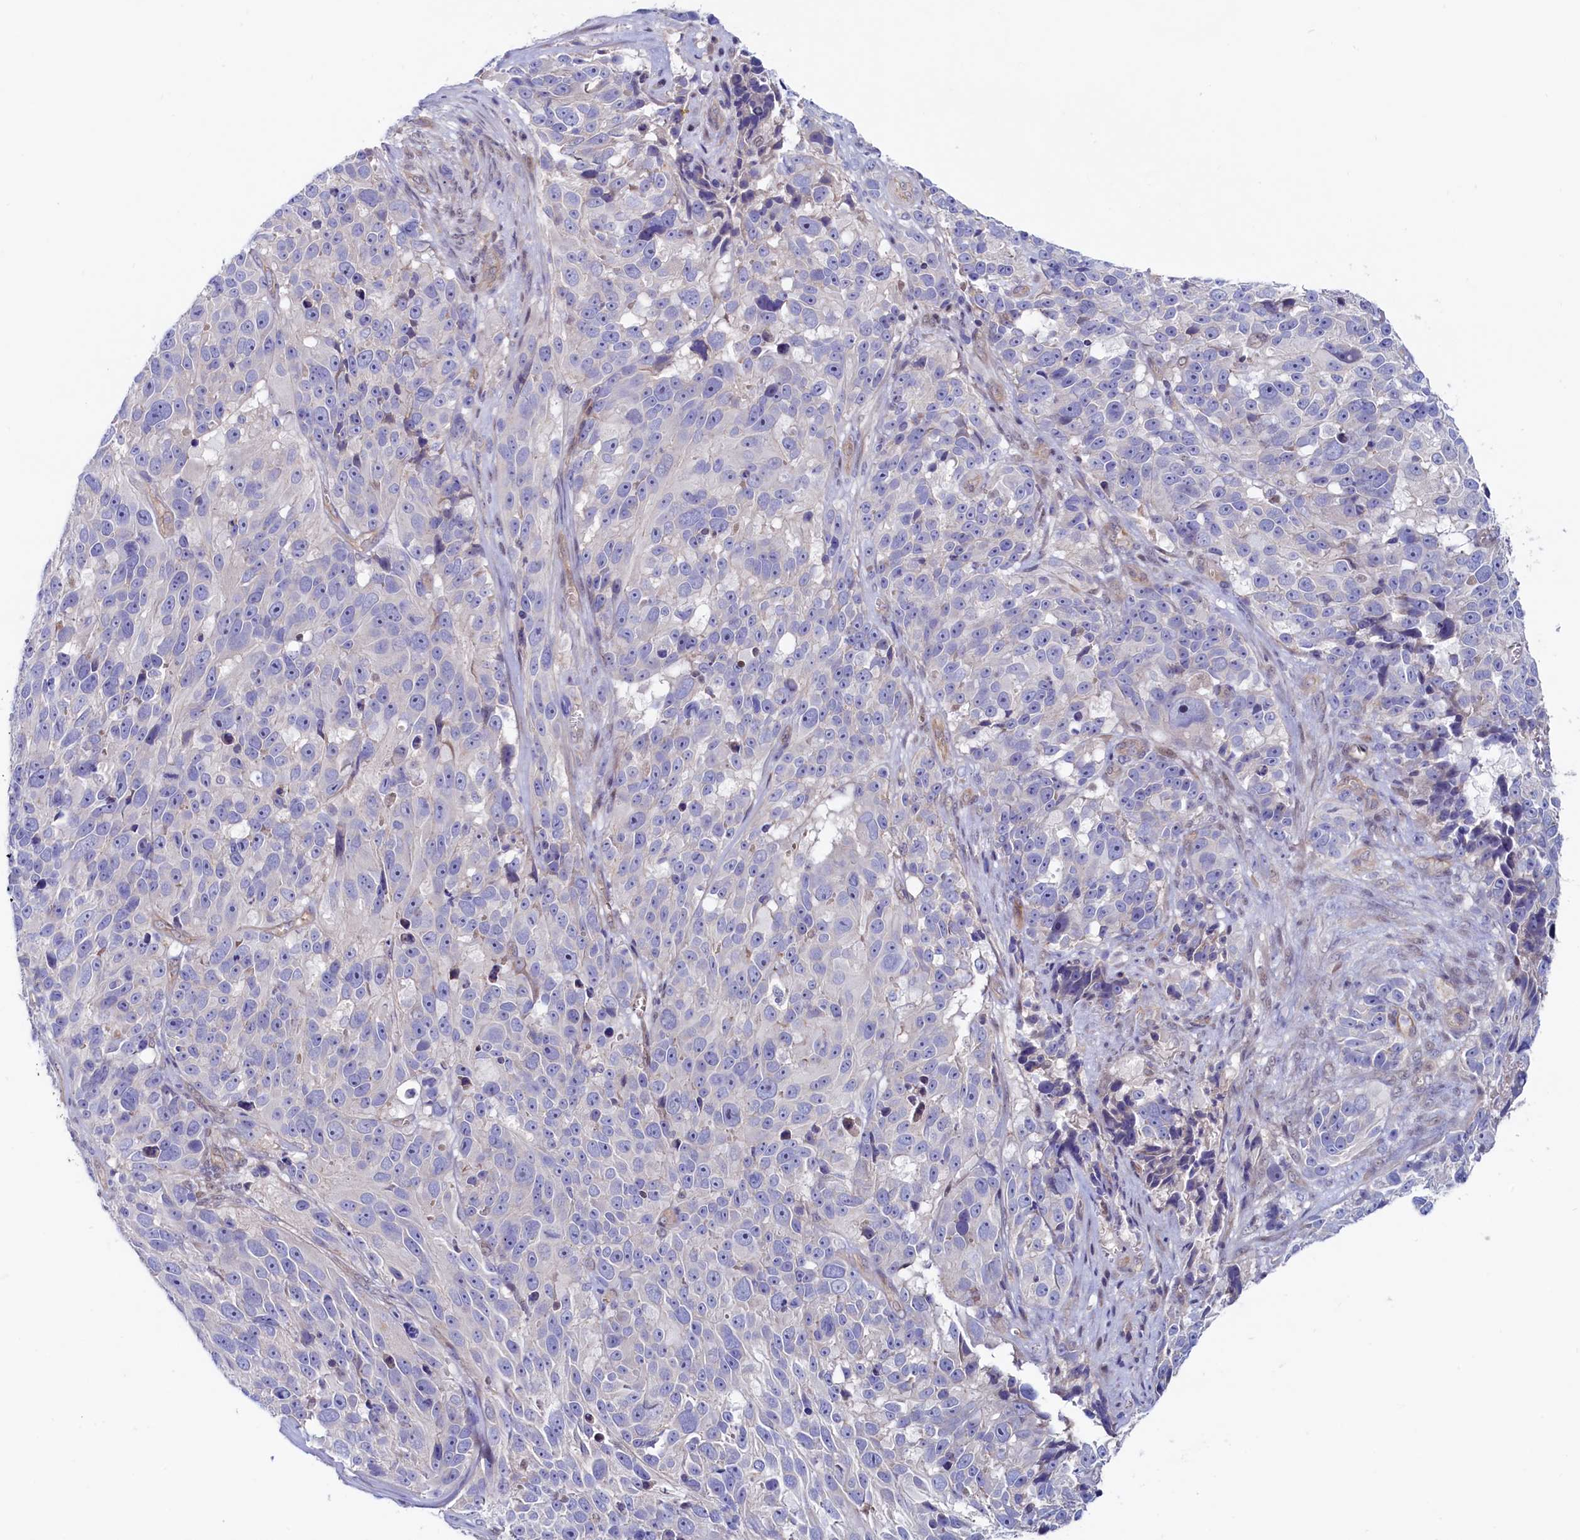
{"staining": {"intensity": "negative", "quantity": "none", "location": "none"}, "tissue": "melanoma", "cell_type": "Tumor cells", "image_type": "cancer", "snomed": [{"axis": "morphology", "description": "Malignant melanoma, NOS"}, {"axis": "topography", "description": "Skin"}], "caption": "A photomicrograph of human malignant melanoma is negative for staining in tumor cells.", "gene": "ASTE1", "patient": {"sex": "male", "age": 84}}